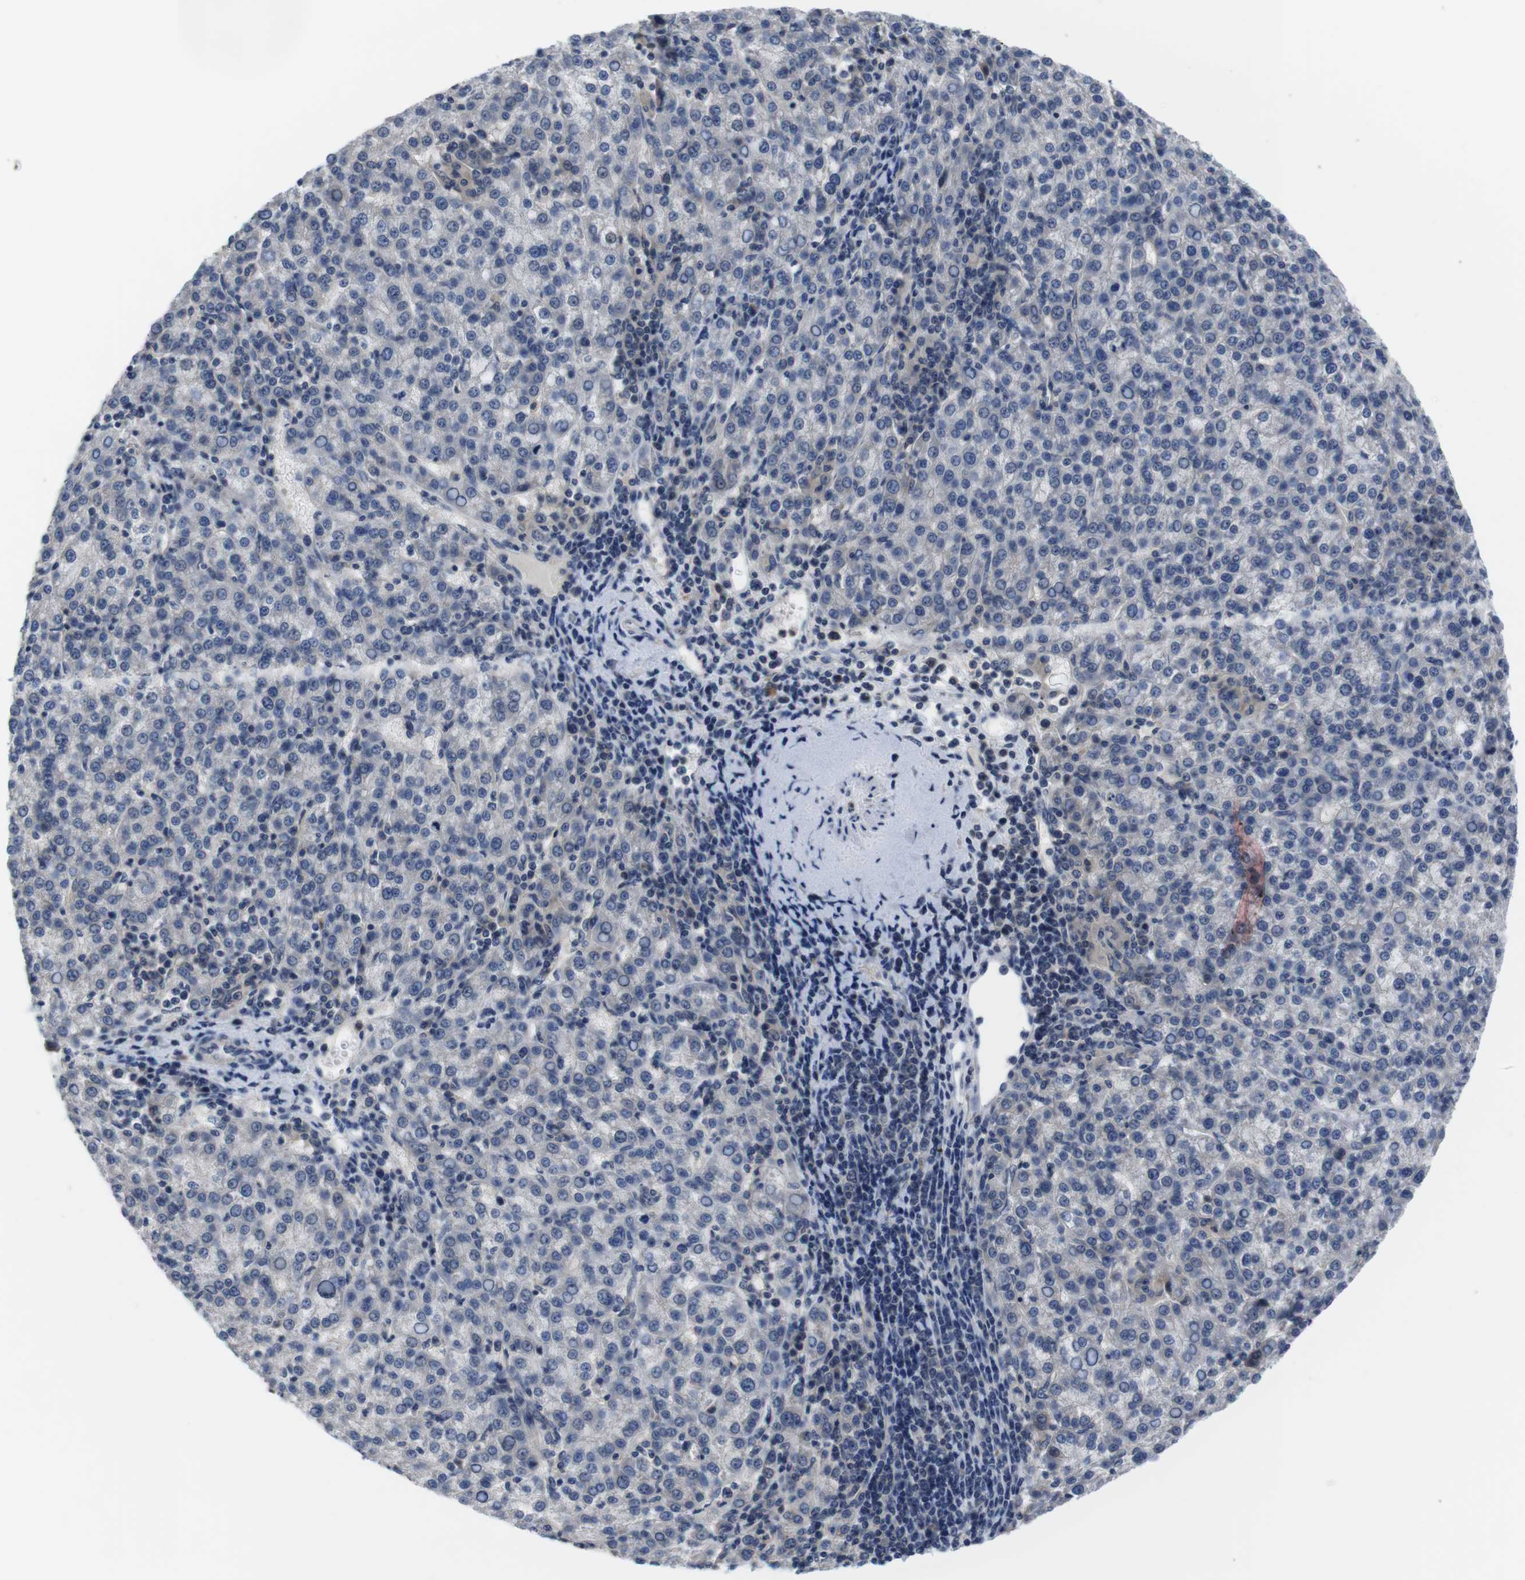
{"staining": {"intensity": "negative", "quantity": "none", "location": "none"}, "tissue": "liver cancer", "cell_type": "Tumor cells", "image_type": "cancer", "snomed": [{"axis": "morphology", "description": "Carcinoma, Hepatocellular, NOS"}, {"axis": "topography", "description": "Liver"}], "caption": "Immunohistochemistry (IHC) histopathology image of neoplastic tissue: liver cancer stained with DAB exhibits no significant protein staining in tumor cells.", "gene": "FADD", "patient": {"sex": "female", "age": 58}}